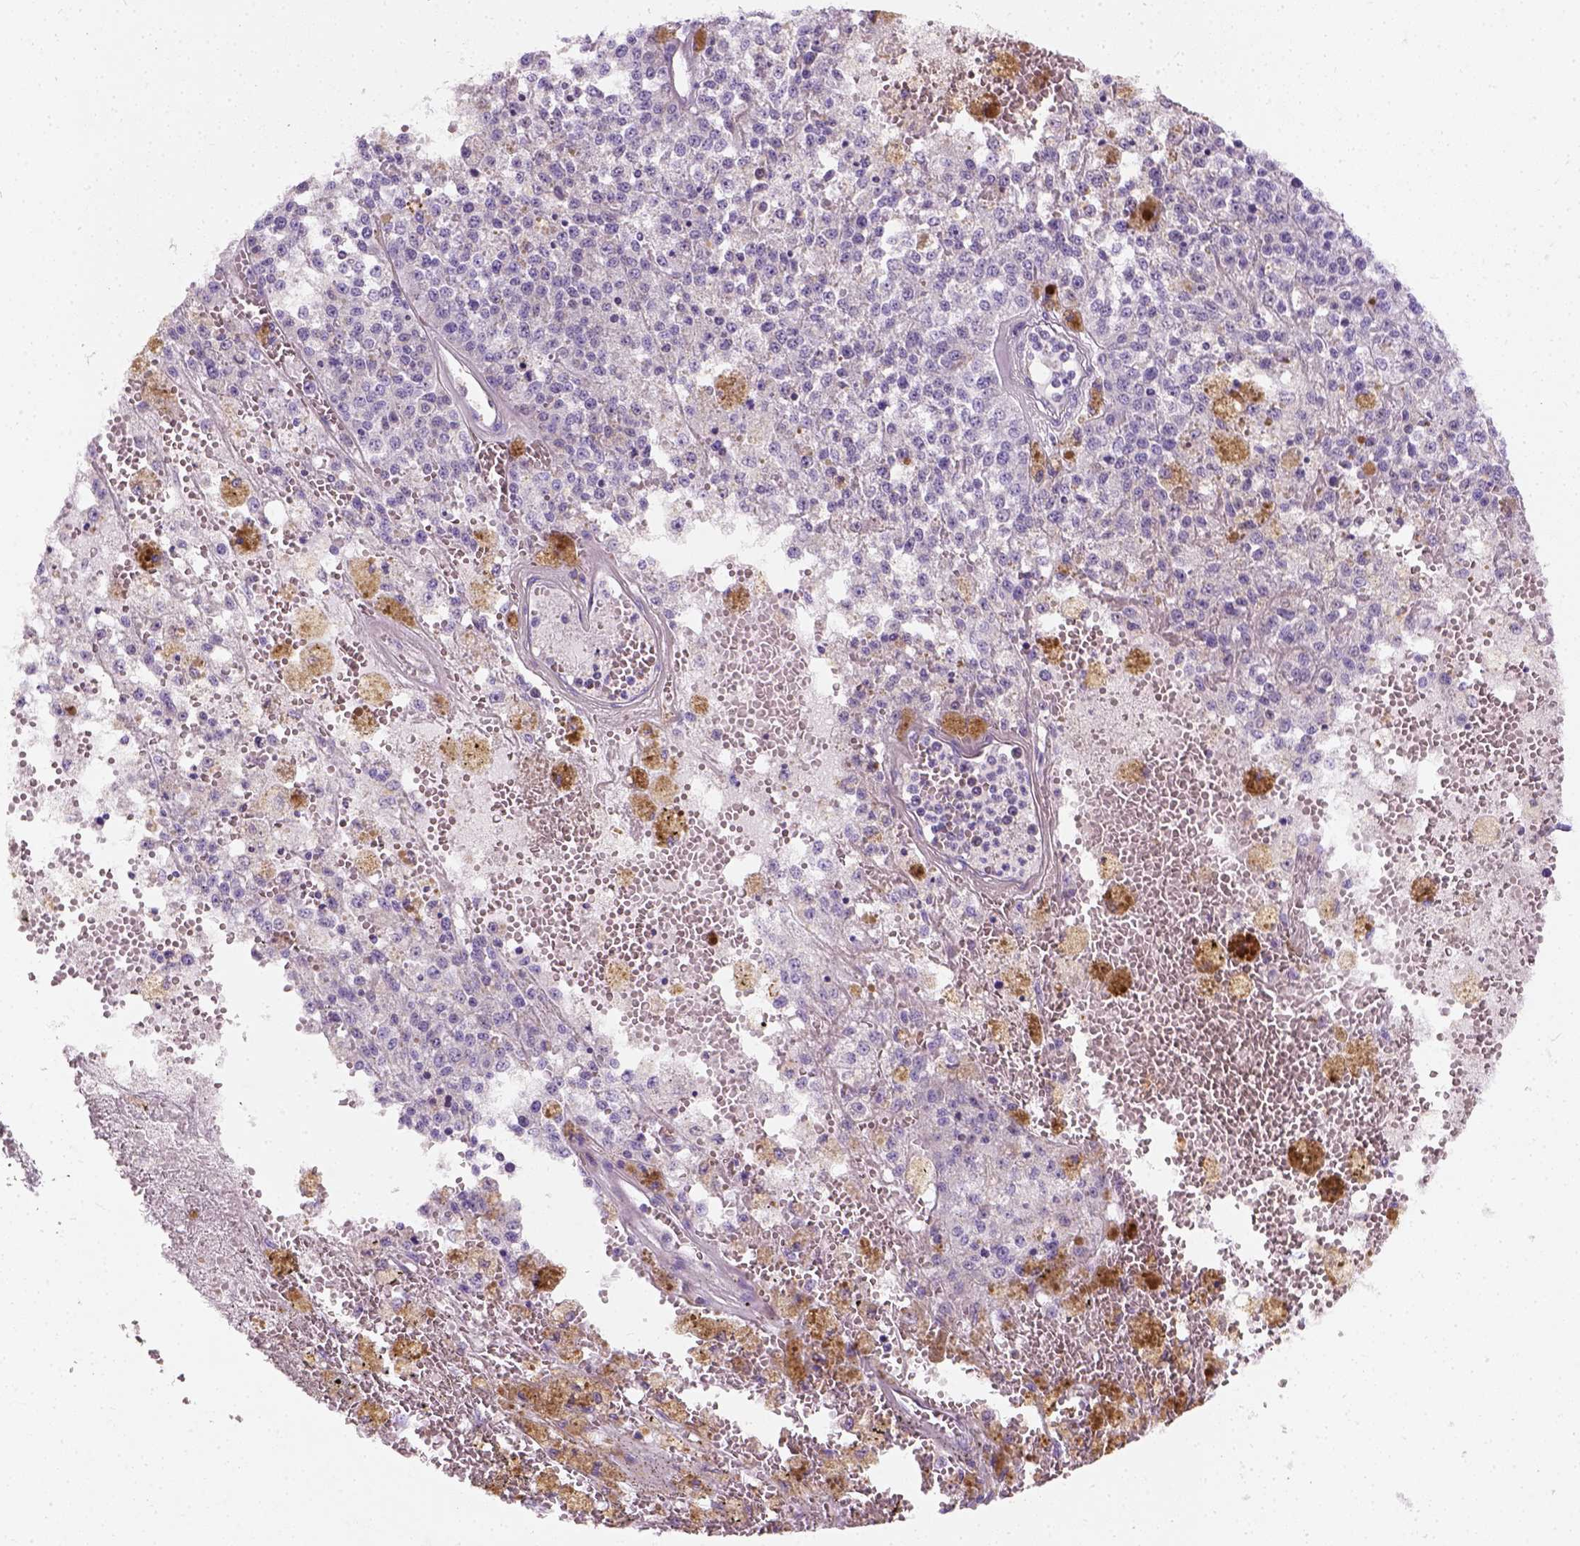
{"staining": {"intensity": "negative", "quantity": "none", "location": "none"}, "tissue": "melanoma", "cell_type": "Tumor cells", "image_type": "cancer", "snomed": [{"axis": "morphology", "description": "Malignant melanoma, Metastatic site"}, {"axis": "topography", "description": "Lymph node"}], "caption": "There is no significant expression in tumor cells of melanoma. (Stains: DAB immunohistochemistry (IHC) with hematoxylin counter stain, Microscopy: brightfield microscopy at high magnification).", "gene": "CHODL", "patient": {"sex": "female", "age": 64}}